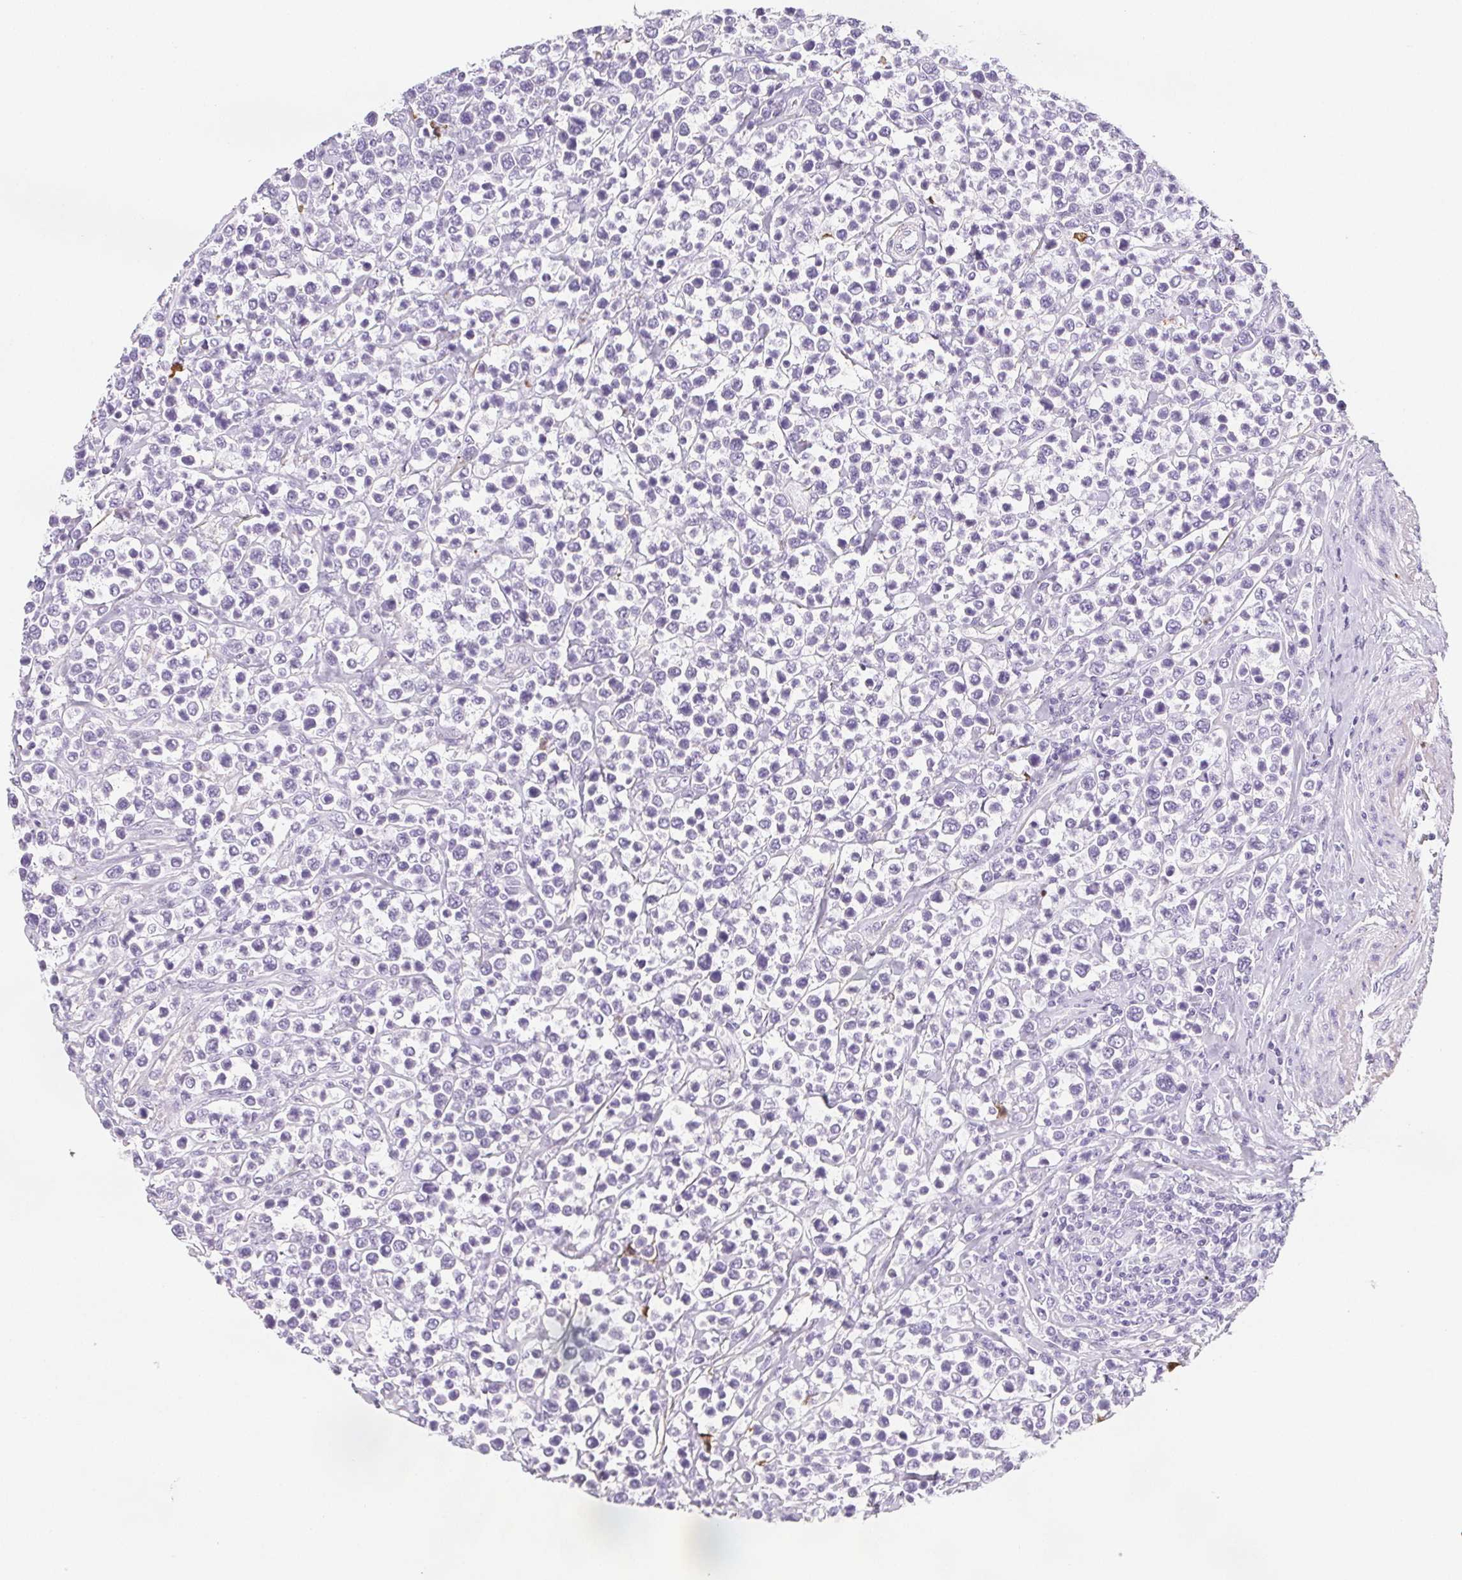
{"staining": {"intensity": "negative", "quantity": "none", "location": "none"}, "tissue": "lymphoma", "cell_type": "Tumor cells", "image_type": "cancer", "snomed": [{"axis": "morphology", "description": "Malignant lymphoma, non-Hodgkin's type, High grade"}, {"axis": "topography", "description": "Soft tissue"}], "caption": "Malignant lymphoma, non-Hodgkin's type (high-grade) was stained to show a protein in brown. There is no significant positivity in tumor cells.", "gene": "VTN", "patient": {"sex": "female", "age": 56}}